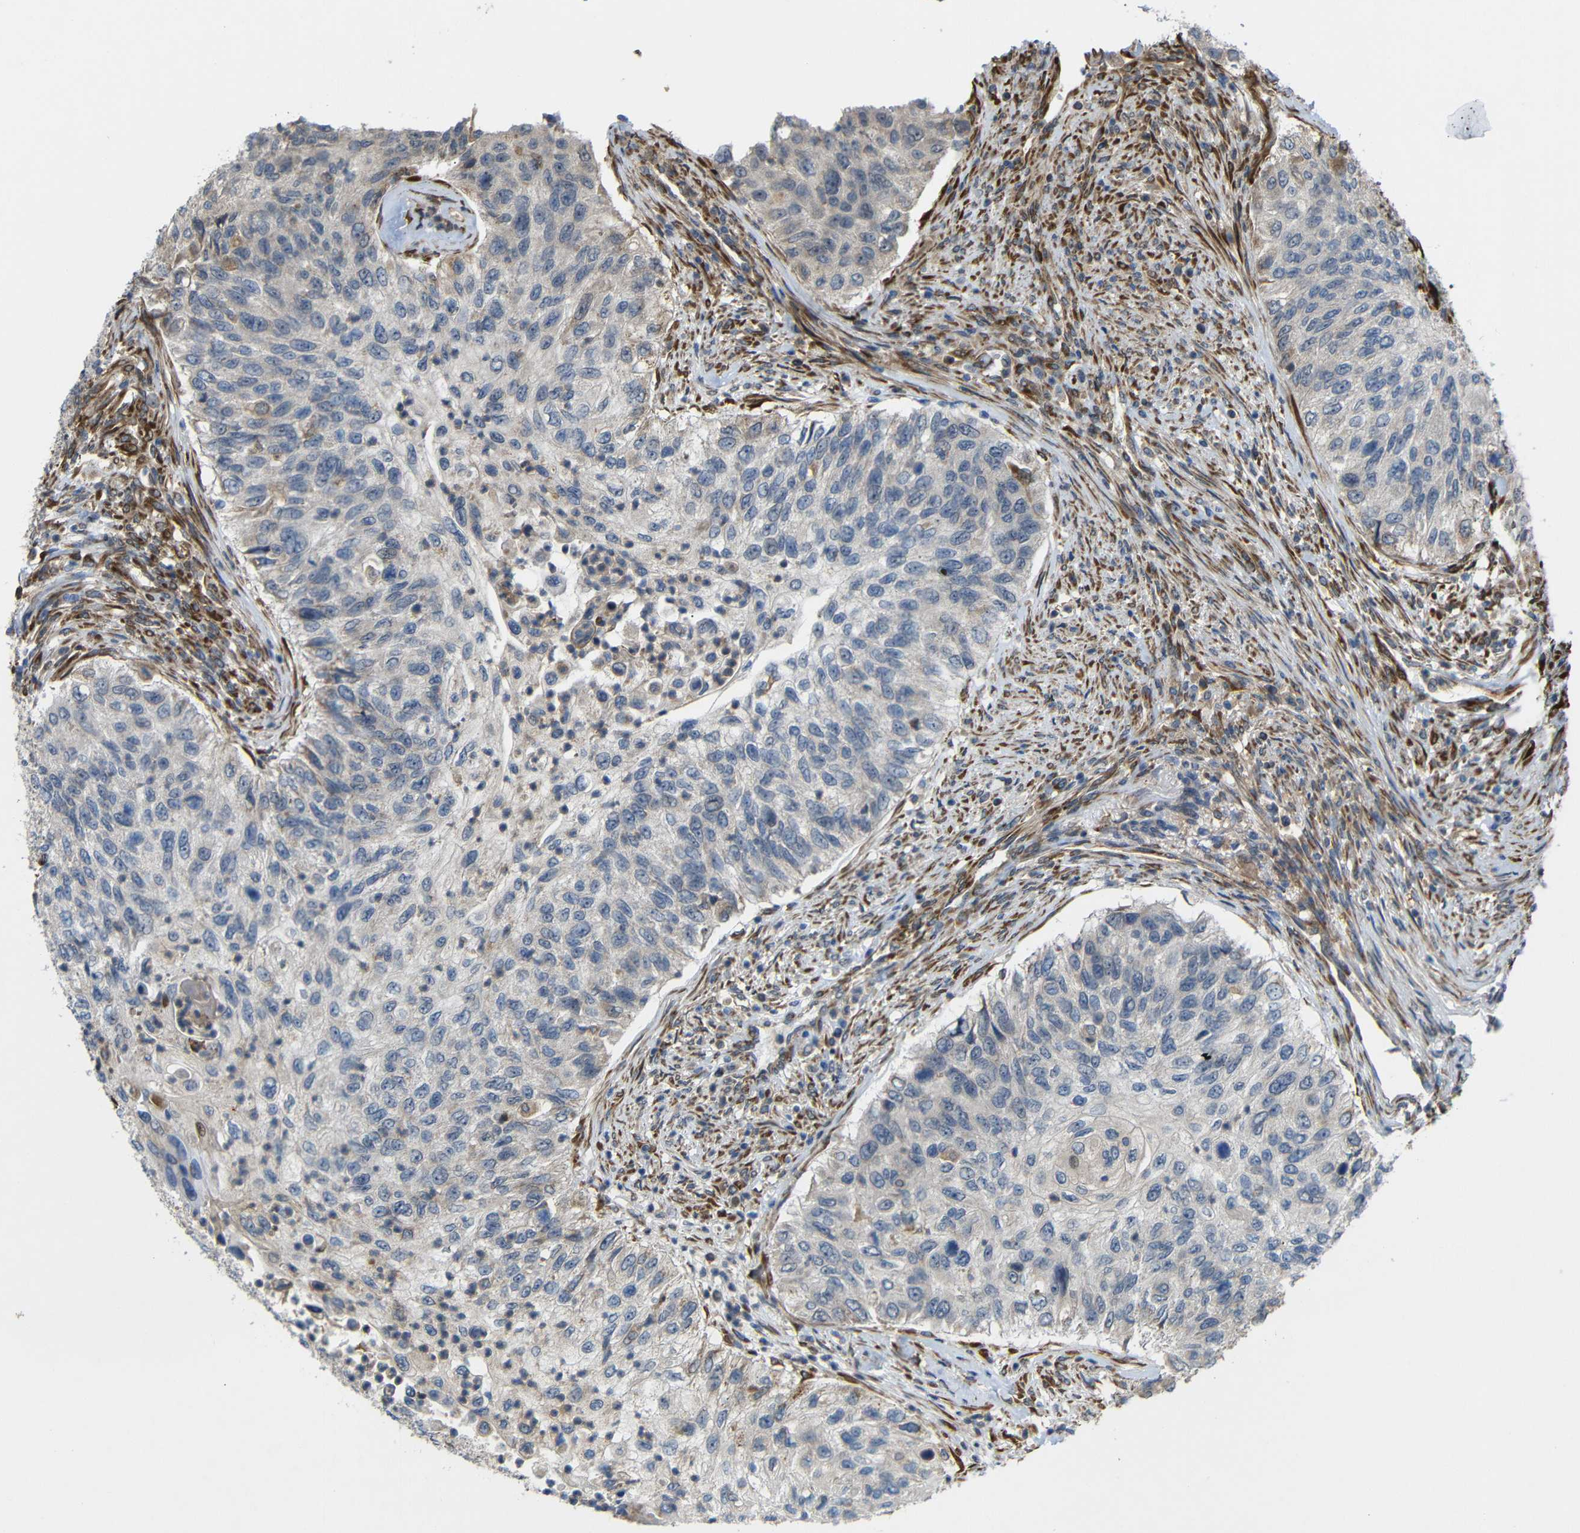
{"staining": {"intensity": "negative", "quantity": "none", "location": "none"}, "tissue": "urothelial cancer", "cell_type": "Tumor cells", "image_type": "cancer", "snomed": [{"axis": "morphology", "description": "Urothelial carcinoma, High grade"}, {"axis": "topography", "description": "Urinary bladder"}], "caption": "High-grade urothelial carcinoma was stained to show a protein in brown. There is no significant staining in tumor cells.", "gene": "P3H2", "patient": {"sex": "female", "age": 60}}